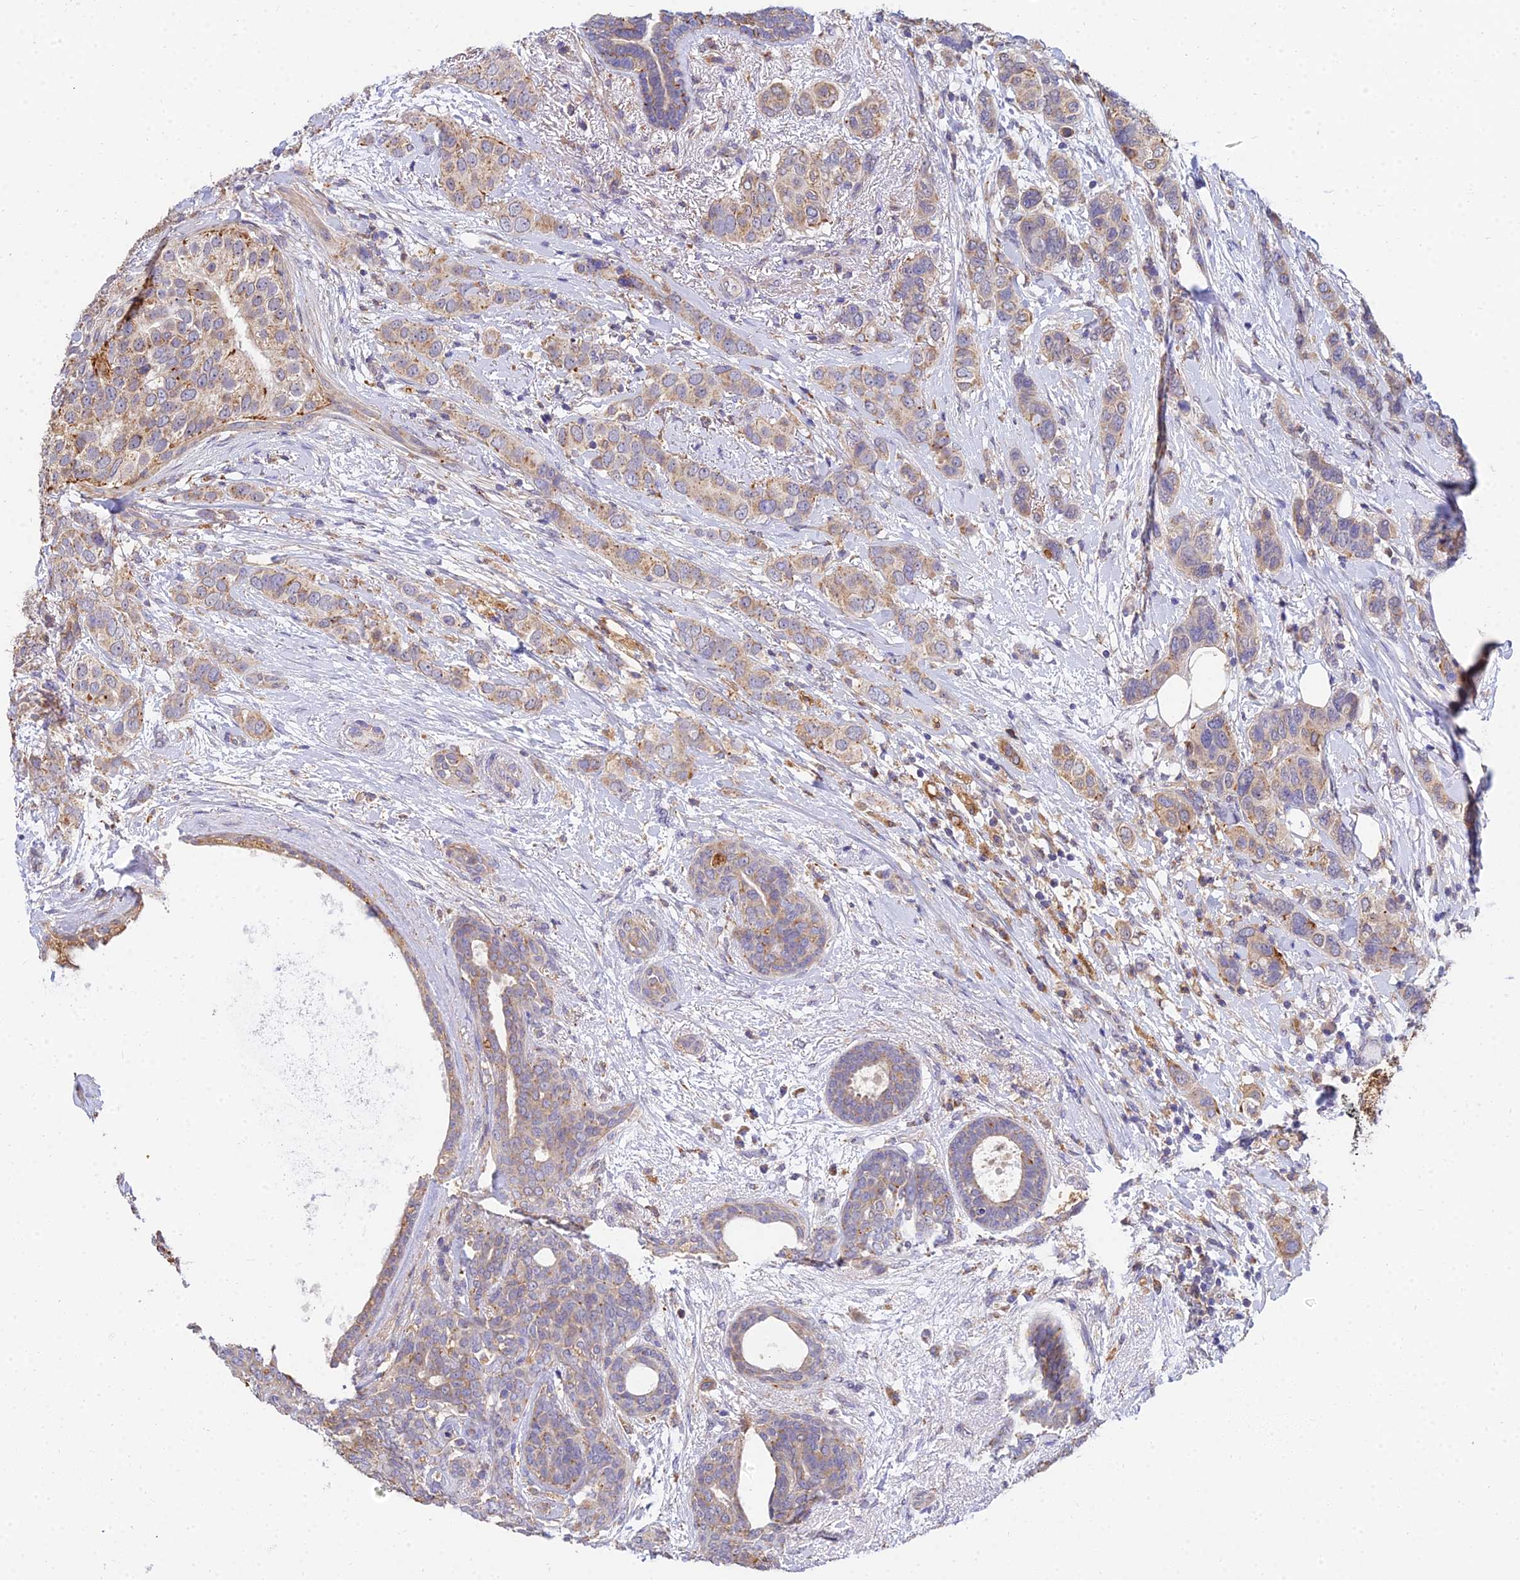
{"staining": {"intensity": "moderate", "quantity": "25%-75%", "location": "cytoplasmic/membranous"}, "tissue": "breast cancer", "cell_type": "Tumor cells", "image_type": "cancer", "snomed": [{"axis": "morphology", "description": "Lobular carcinoma"}, {"axis": "topography", "description": "Breast"}], "caption": "Immunohistochemistry of breast lobular carcinoma demonstrates medium levels of moderate cytoplasmic/membranous expression in about 25%-75% of tumor cells. (IHC, brightfield microscopy, high magnification).", "gene": "ARL8B", "patient": {"sex": "female", "age": 51}}